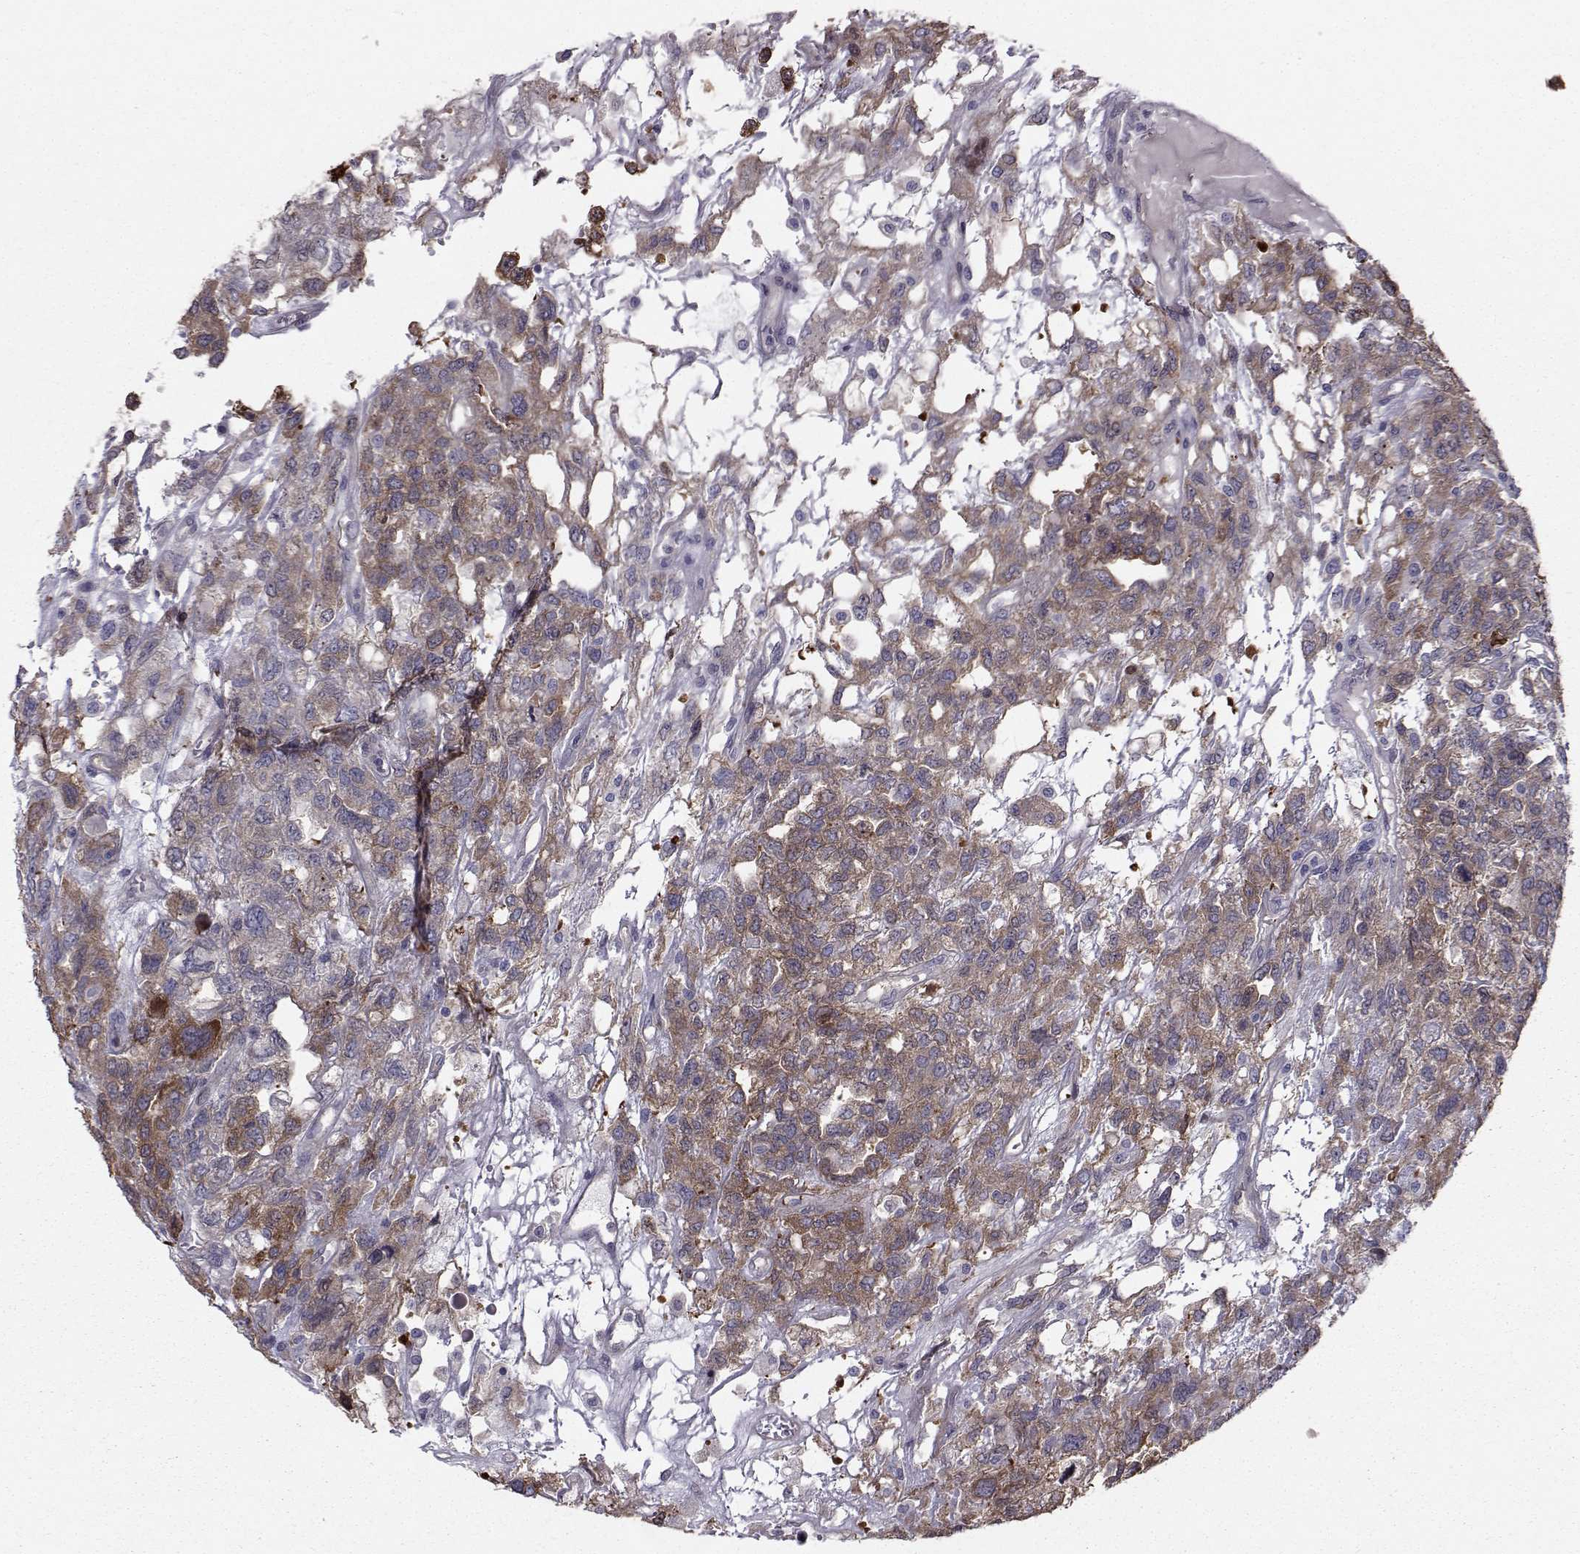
{"staining": {"intensity": "strong", "quantity": "25%-75%", "location": "cytoplasmic/membranous"}, "tissue": "testis cancer", "cell_type": "Tumor cells", "image_type": "cancer", "snomed": [{"axis": "morphology", "description": "Seminoma, NOS"}, {"axis": "topography", "description": "Testis"}], "caption": "A histopathology image of human testis seminoma stained for a protein displays strong cytoplasmic/membranous brown staining in tumor cells.", "gene": "HSP90AB1", "patient": {"sex": "male", "age": 52}}